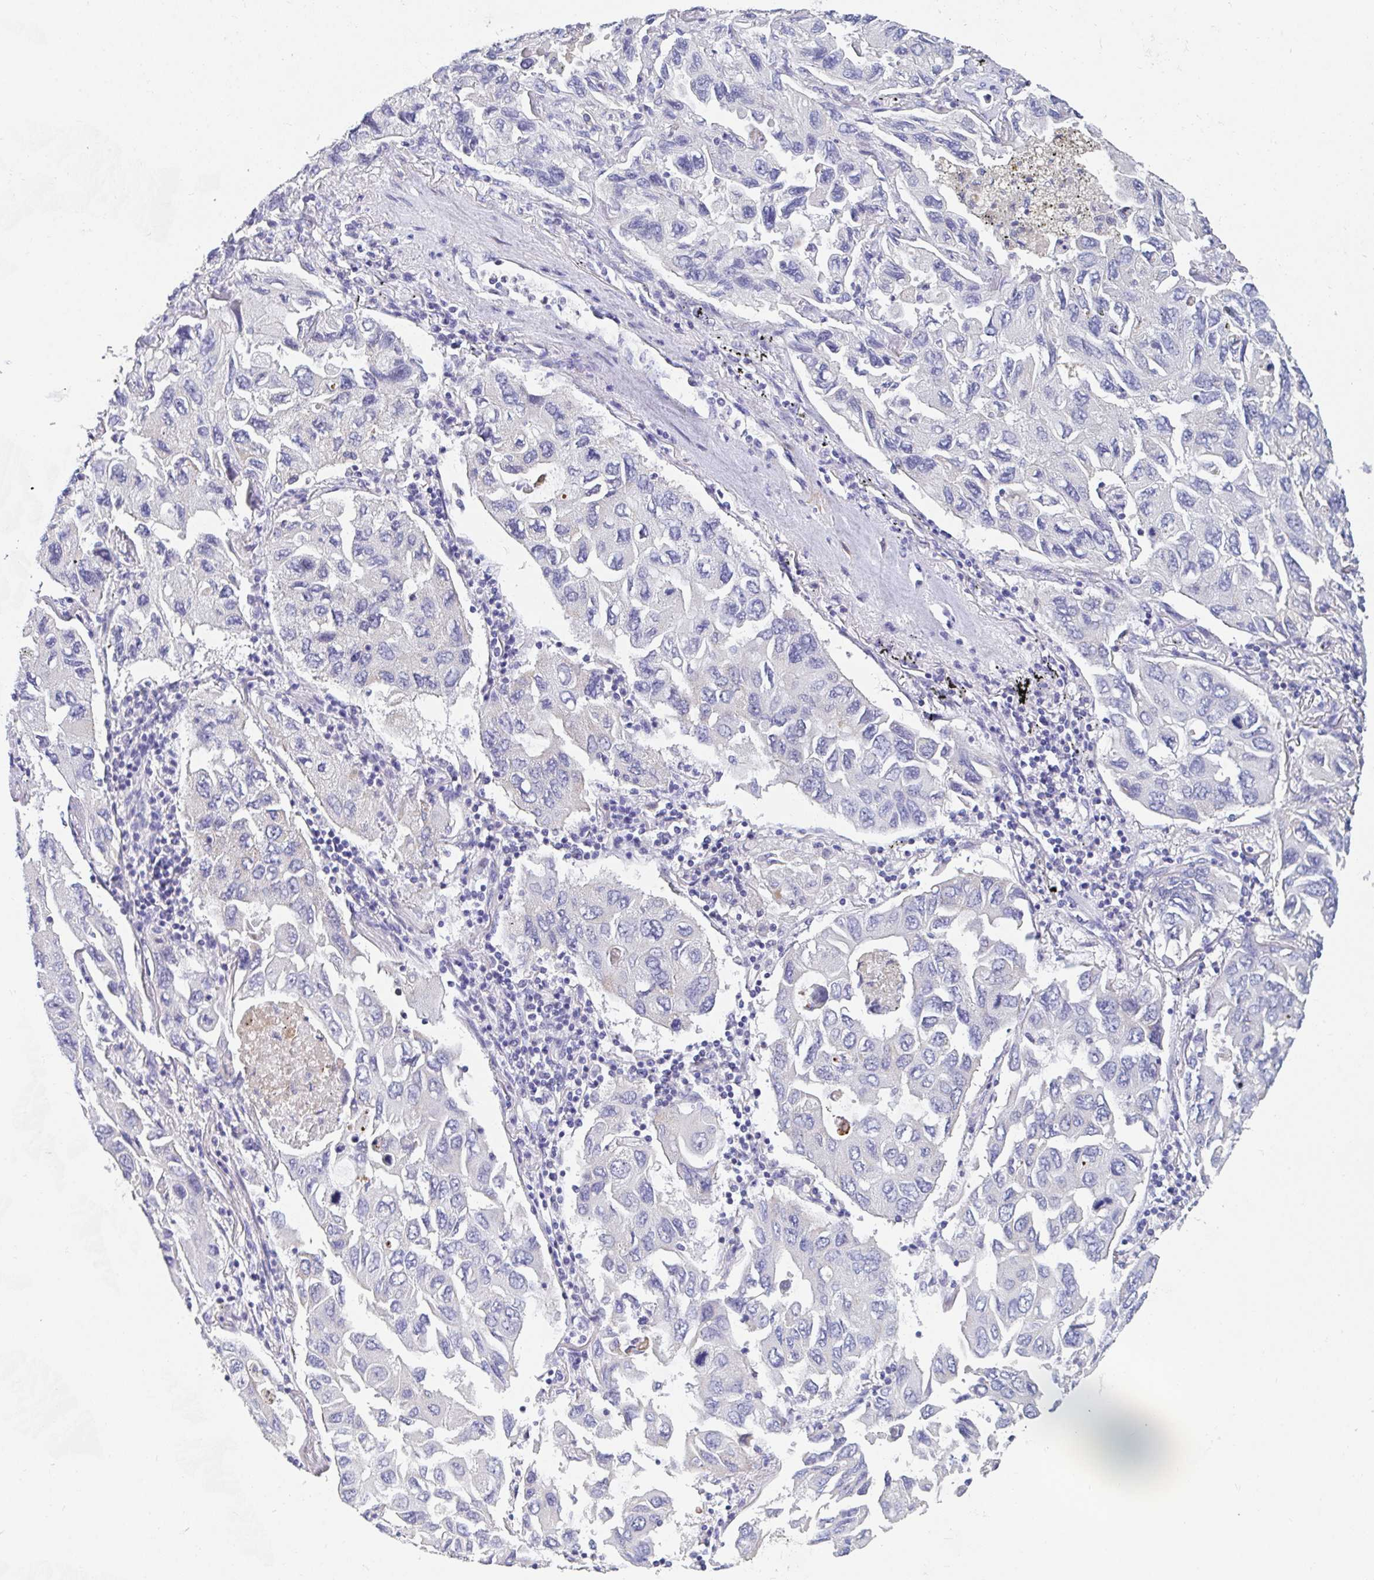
{"staining": {"intensity": "negative", "quantity": "none", "location": "none"}, "tissue": "lung cancer", "cell_type": "Tumor cells", "image_type": "cancer", "snomed": [{"axis": "morphology", "description": "Adenocarcinoma, NOS"}, {"axis": "topography", "description": "Lung"}], "caption": "Immunohistochemical staining of human lung adenocarcinoma shows no significant staining in tumor cells. (Stains: DAB (3,3'-diaminobenzidine) IHC with hematoxylin counter stain, Microscopy: brightfield microscopy at high magnification).", "gene": "ZNF561", "patient": {"sex": "male", "age": 64}}